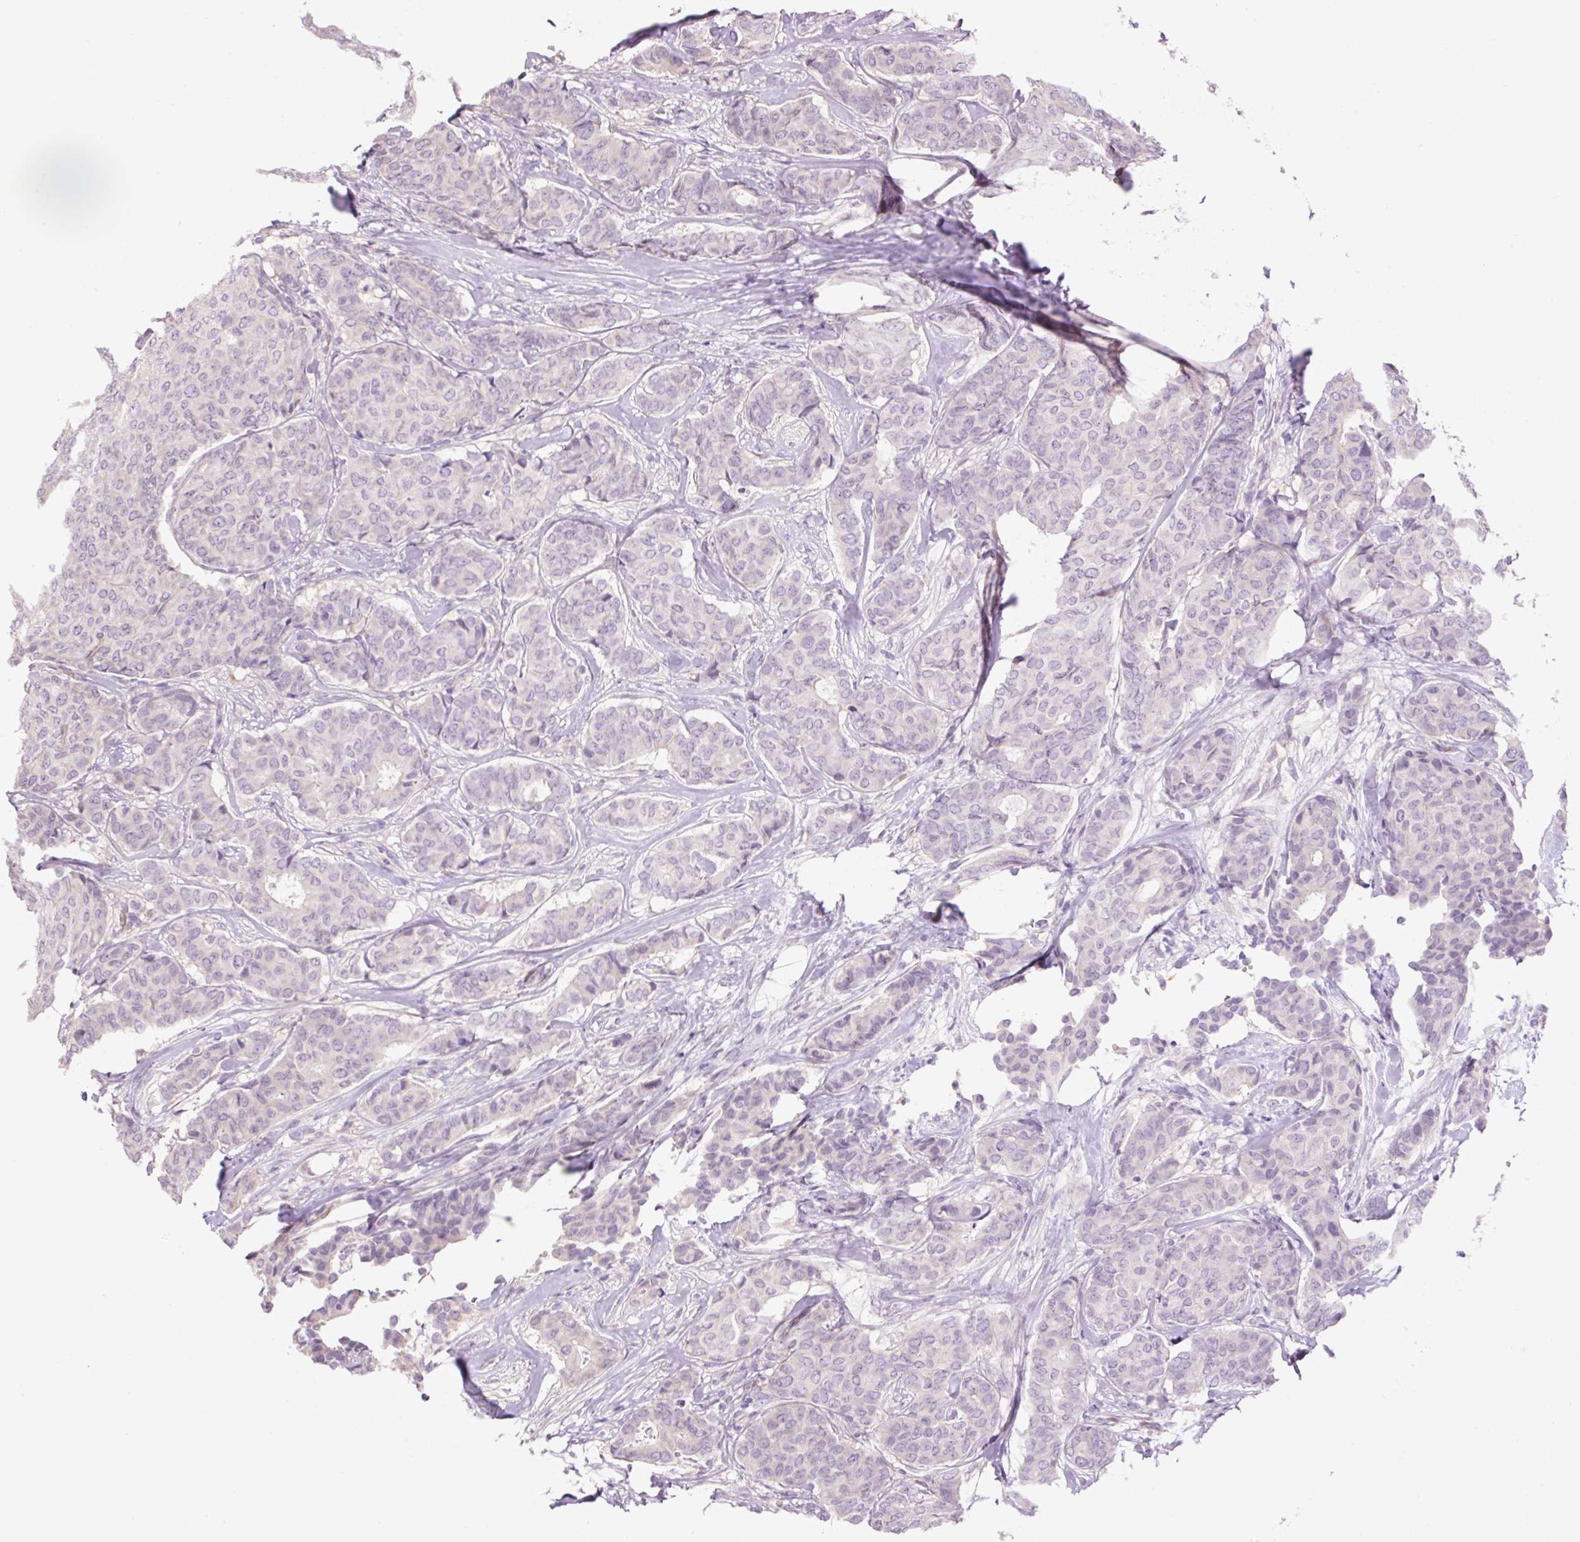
{"staining": {"intensity": "negative", "quantity": "none", "location": "none"}, "tissue": "breast cancer", "cell_type": "Tumor cells", "image_type": "cancer", "snomed": [{"axis": "morphology", "description": "Duct carcinoma"}, {"axis": "topography", "description": "Breast"}], "caption": "A high-resolution histopathology image shows immunohistochemistry staining of breast cancer, which displays no significant positivity in tumor cells.", "gene": "HABP4", "patient": {"sex": "female", "age": 75}}